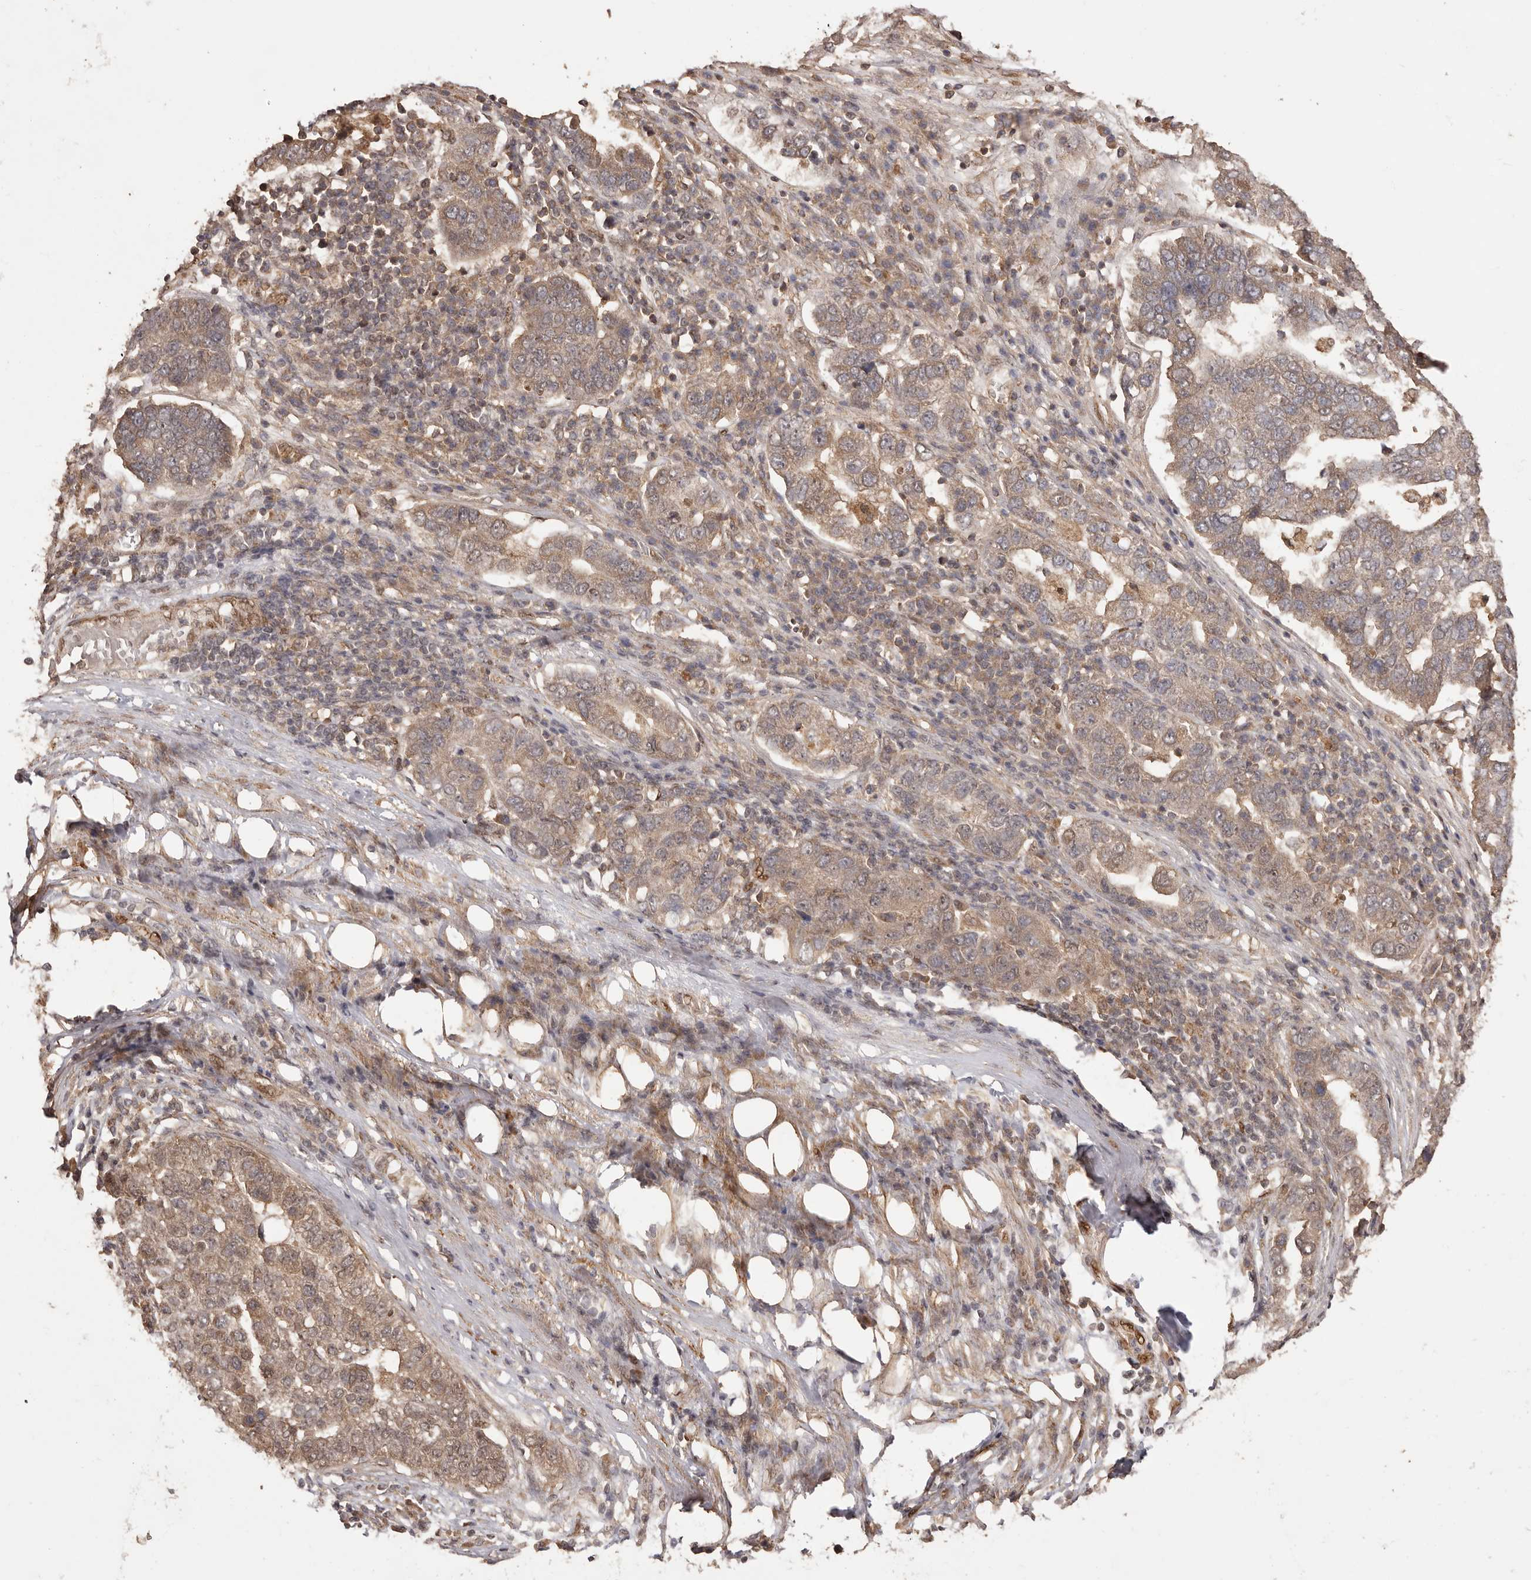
{"staining": {"intensity": "weak", "quantity": ">75%", "location": "cytoplasmic/membranous,nuclear"}, "tissue": "pancreatic cancer", "cell_type": "Tumor cells", "image_type": "cancer", "snomed": [{"axis": "morphology", "description": "Adenocarcinoma, NOS"}, {"axis": "topography", "description": "Pancreas"}], "caption": "IHC (DAB) staining of adenocarcinoma (pancreatic) reveals weak cytoplasmic/membranous and nuclear protein staining in approximately >75% of tumor cells.", "gene": "UBR2", "patient": {"sex": "female", "age": 61}}